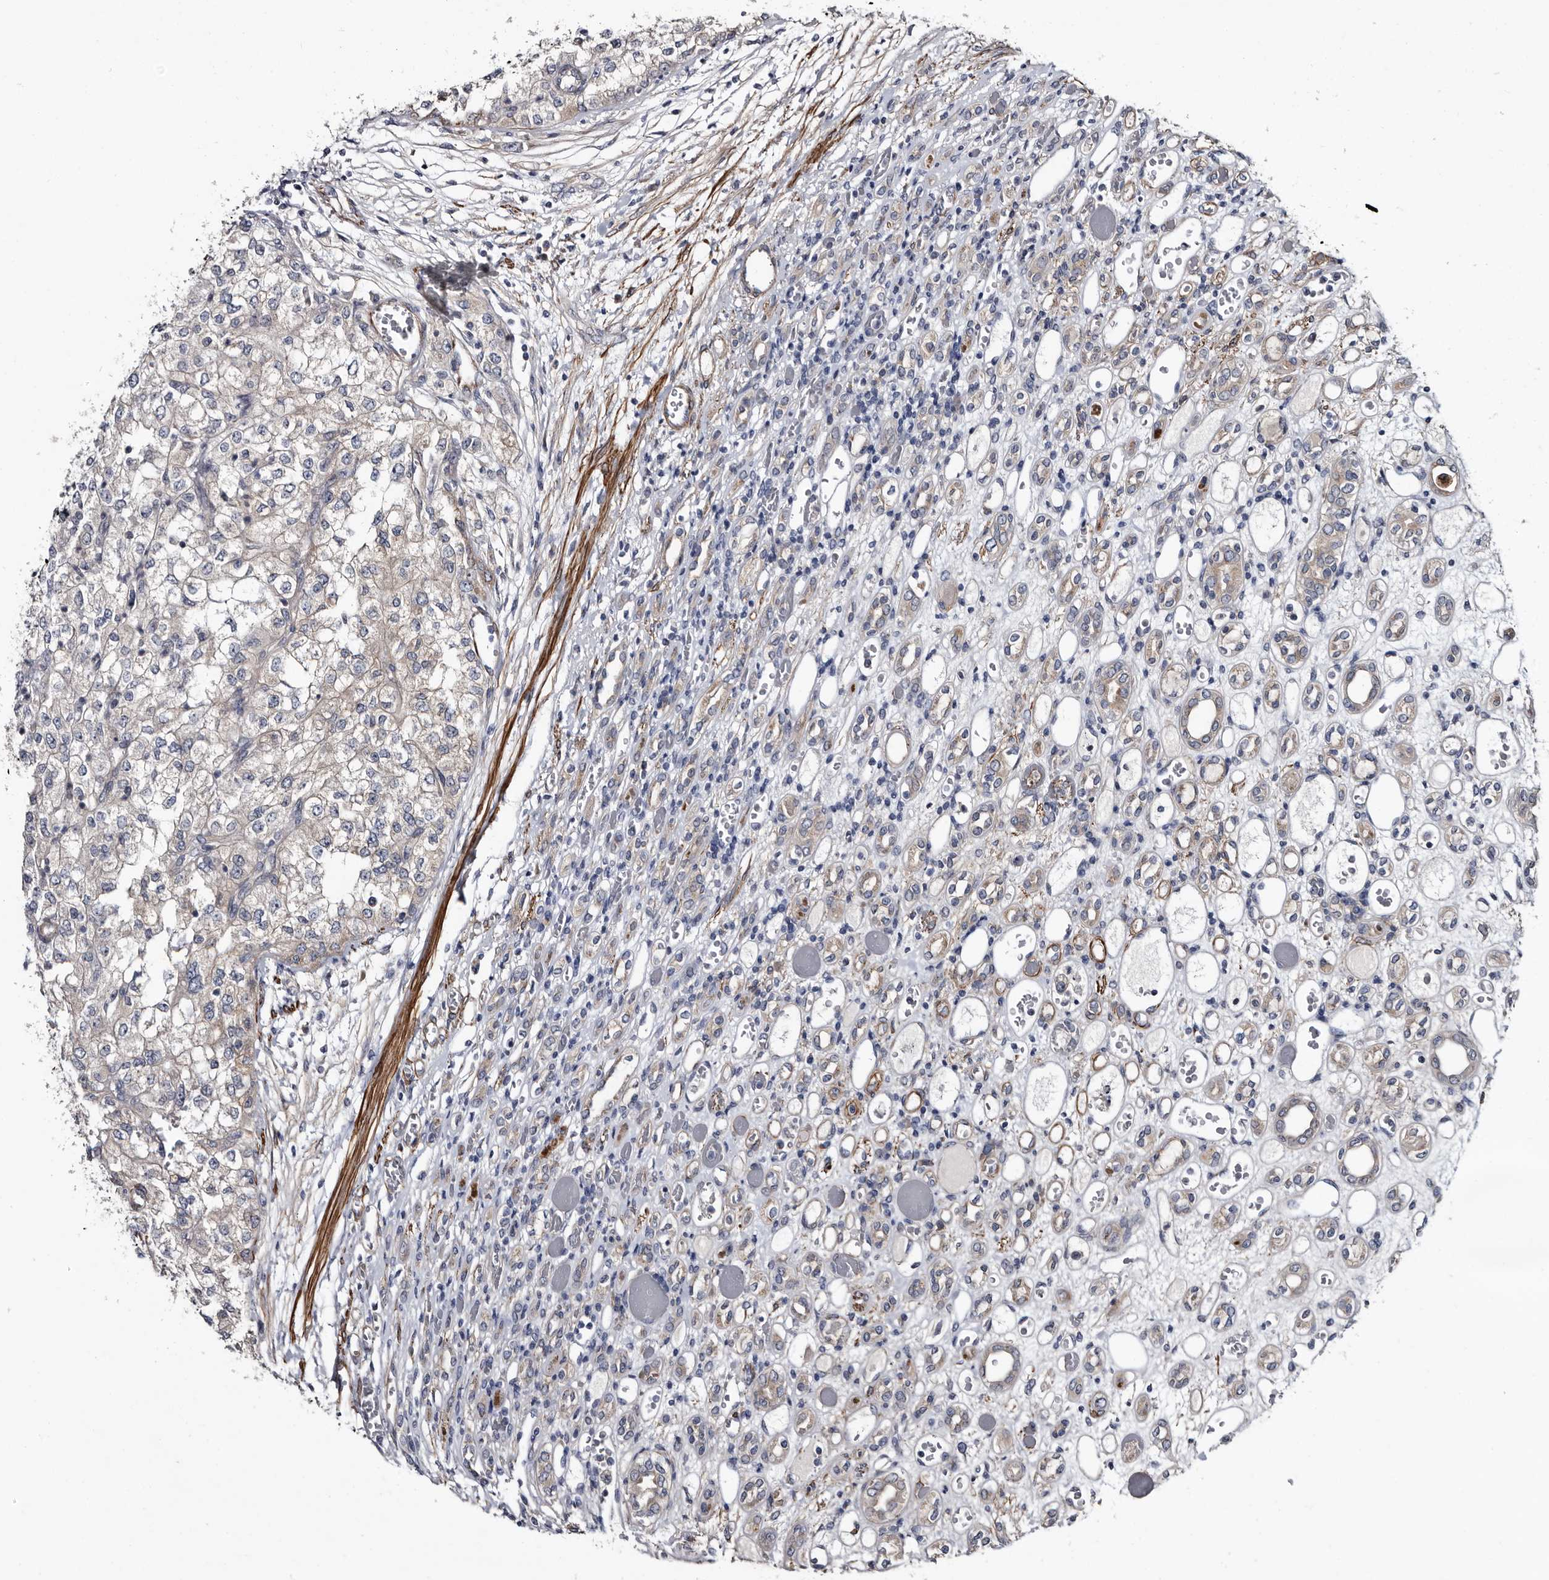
{"staining": {"intensity": "negative", "quantity": "none", "location": "none"}, "tissue": "renal cancer", "cell_type": "Tumor cells", "image_type": "cancer", "snomed": [{"axis": "morphology", "description": "Adenocarcinoma, NOS"}, {"axis": "topography", "description": "Kidney"}], "caption": "A photomicrograph of human renal cancer is negative for staining in tumor cells.", "gene": "IARS1", "patient": {"sex": "female", "age": 54}}